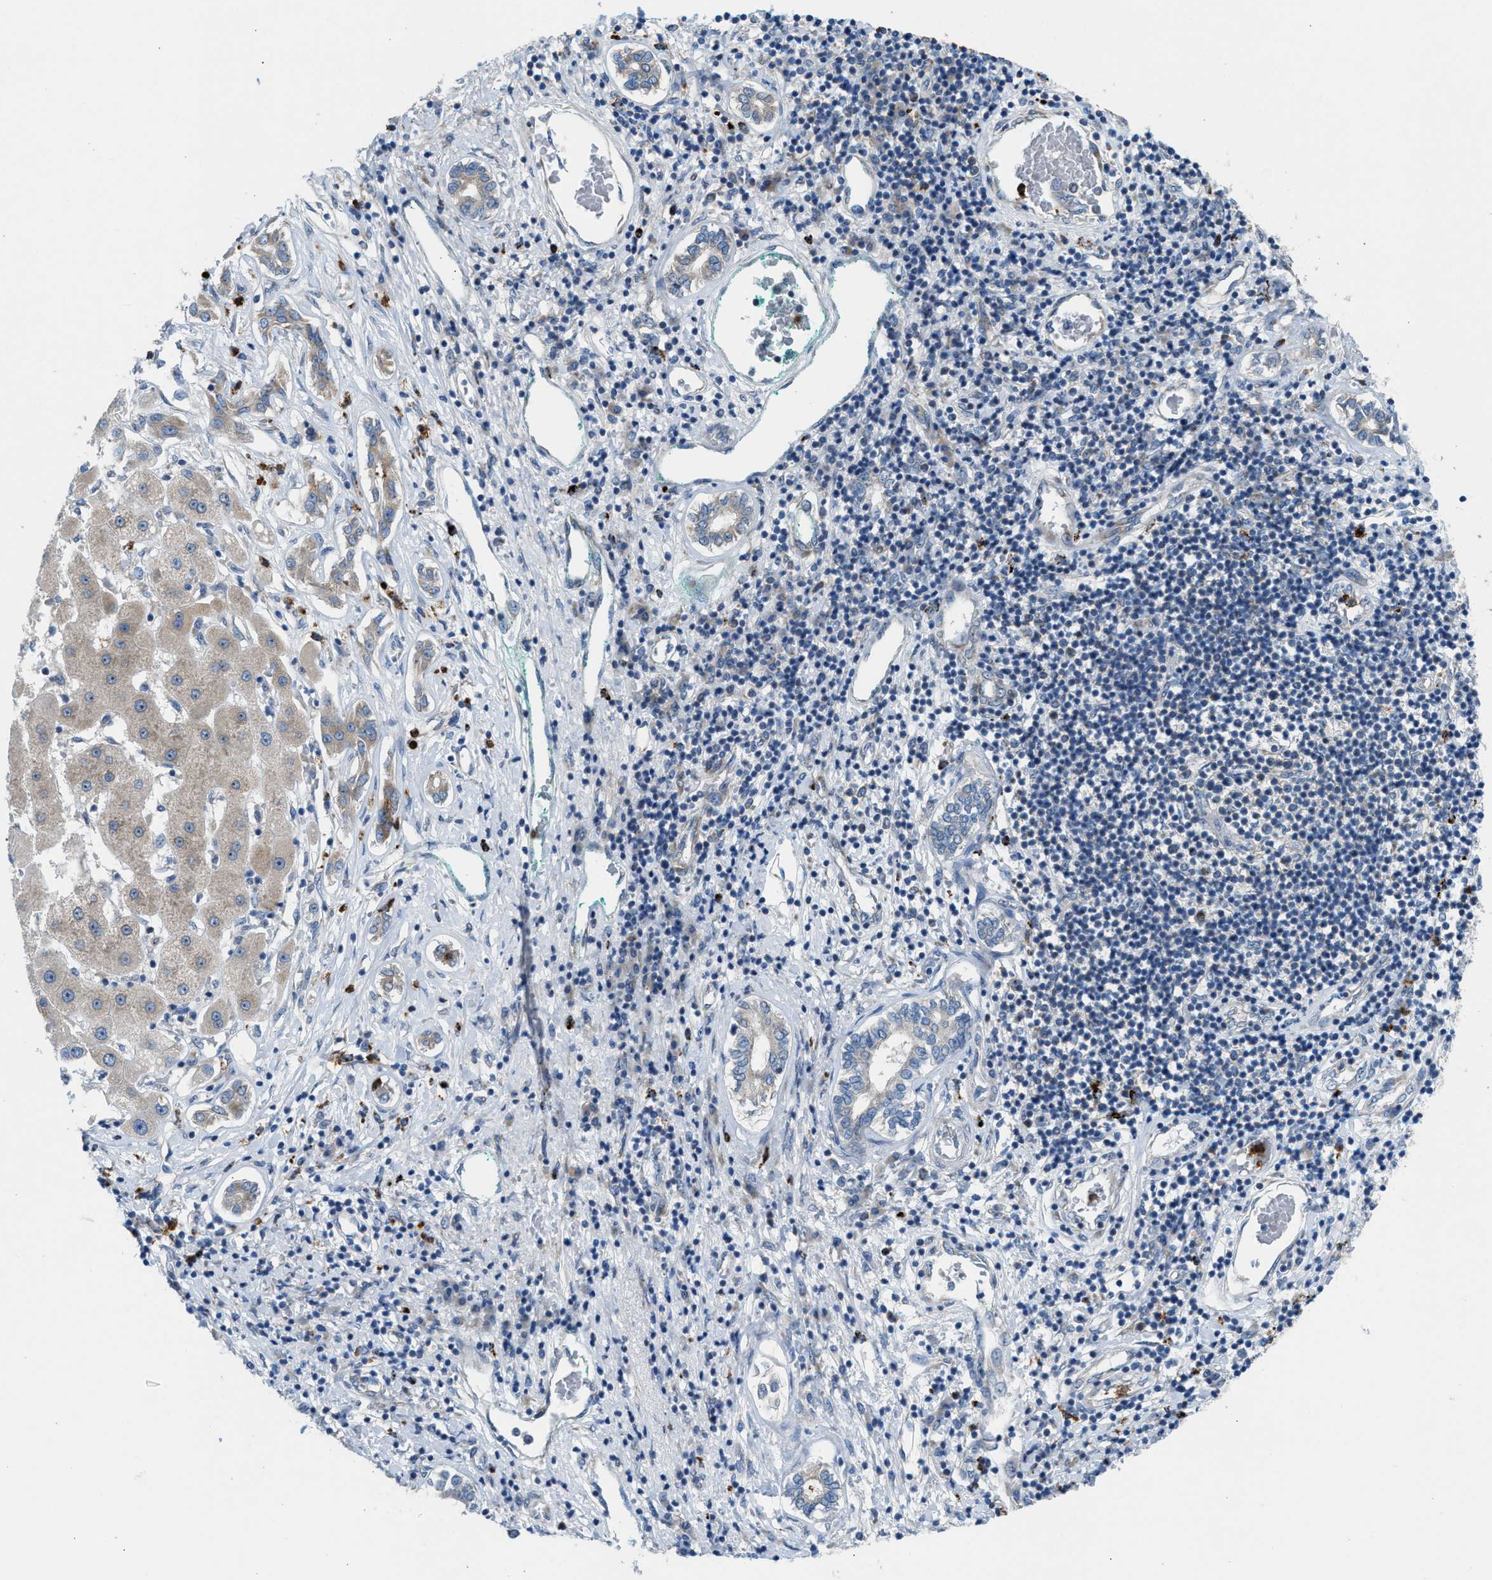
{"staining": {"intensity": "weak", "quantity": "<25%", "location": "cytoplasmic/membranous"}, "tissue": "liver cancer", "cell_type": "Tumor cells", "image_type": "cancer", "snomed": [{"axis": "morphology", "description": "Carcinoma, Hepatocellular, NOS"}, {"axis": "topography", "description": "Liver"}], "caption": "This is a image of IHC staining of liver cancer, which shows no positivity in tumor cells. (IHC, brightfield microscopy, high magnification).", "gene": "TPH1", "patient": {"sex": "male", "age": 65}}